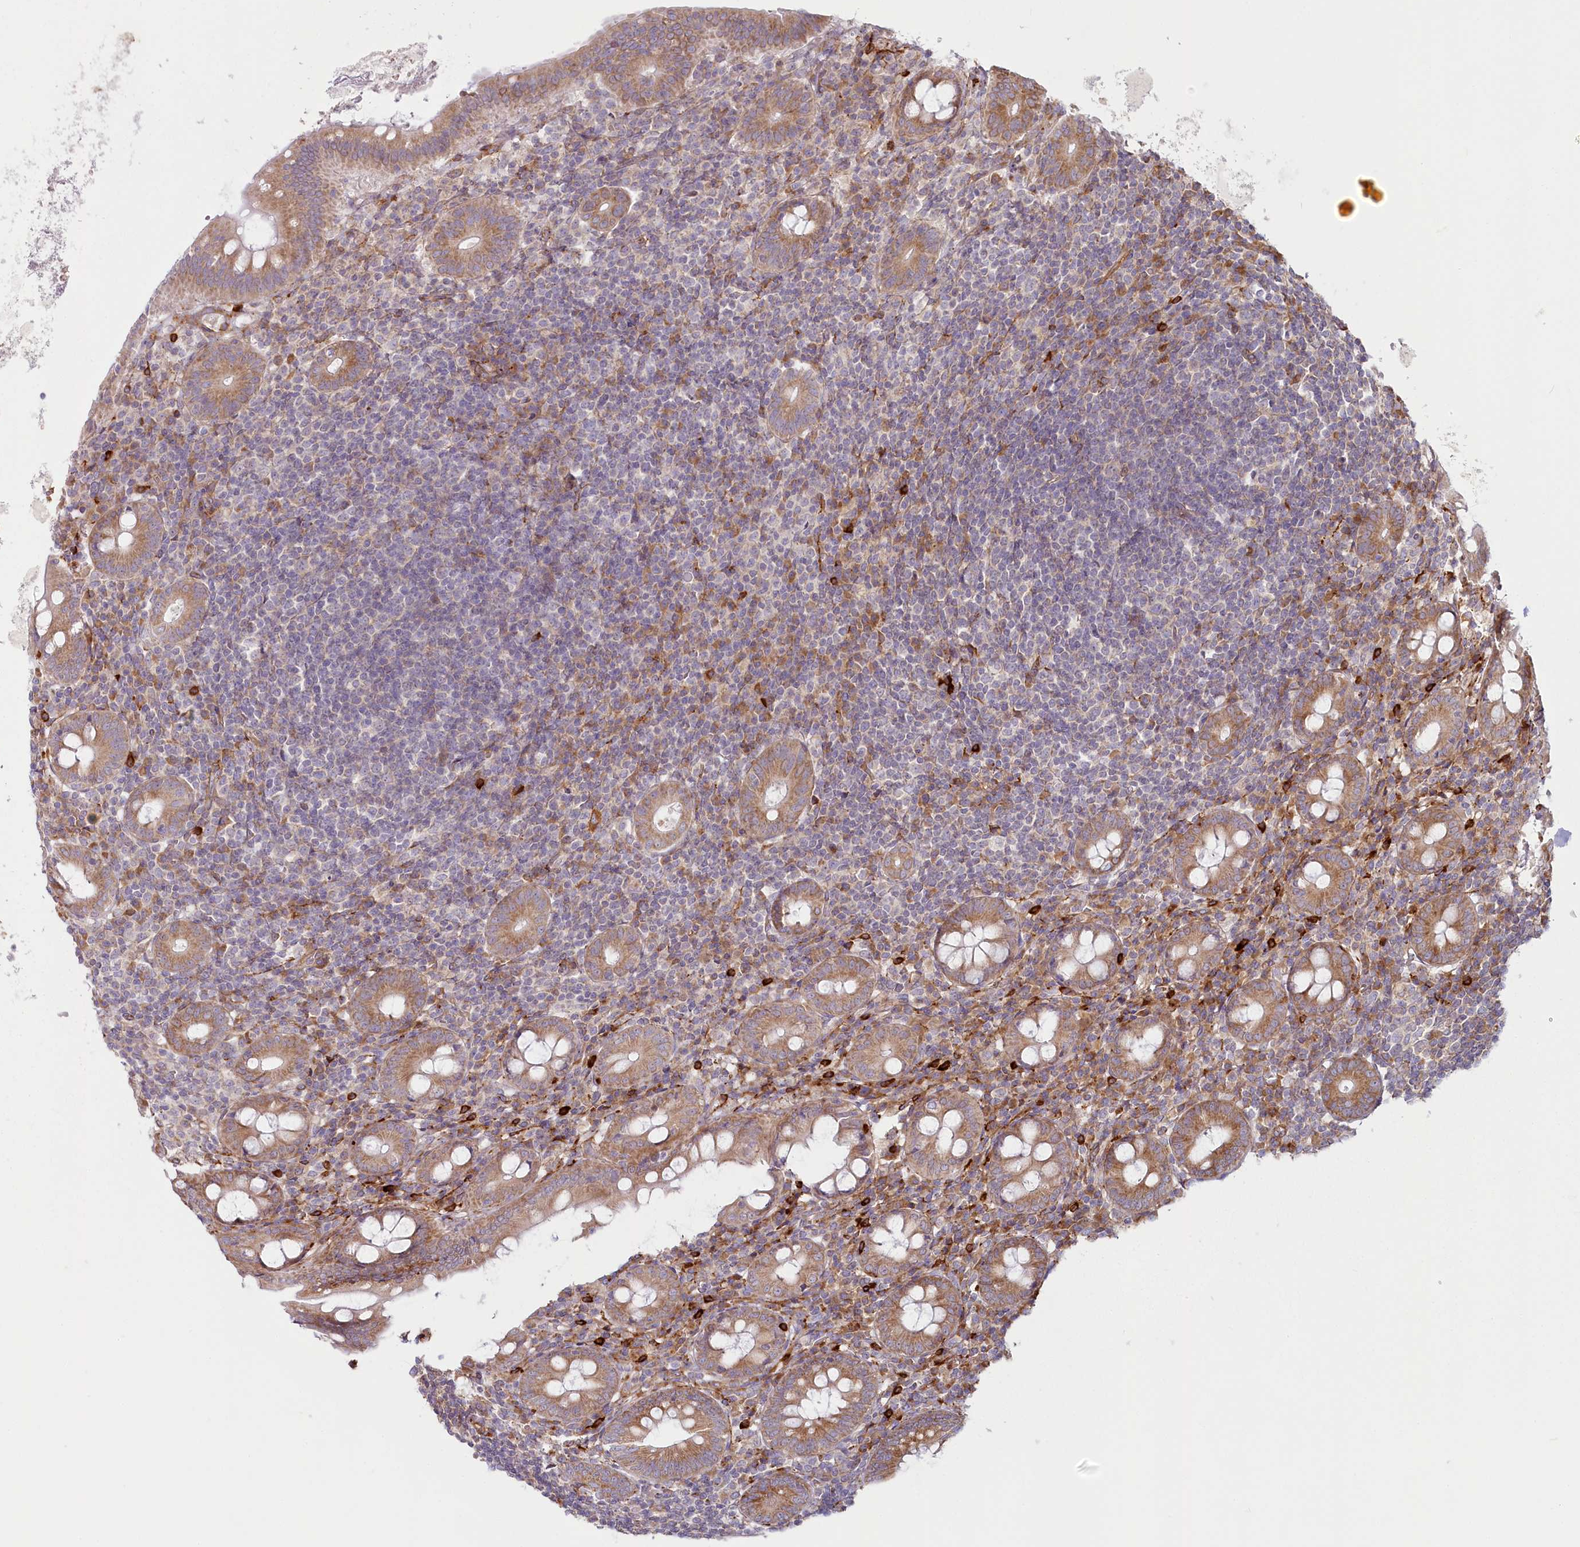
{"staining": {"intensity": "moderate", "quantity": ">75%", "location": "cytoplasmic/membranous"}, "tissue": "appendix", "cell_type": "Glandular cells", "image_type": "normal", "snomed": [{"axis": "morphology", "description": "Normal tissue, NOS"}, {"axis": "topography", "description": "Appendix"}], "caption": "An image of human appendix stained for a protein reveals moderate cytoplasmic/membranous brown staining in glandular cells. (DAB IHC, brown staining for protein, blue staining for nuclei).", "gene": "HARS2", "patient": {"sex": "female", "age": 54}}